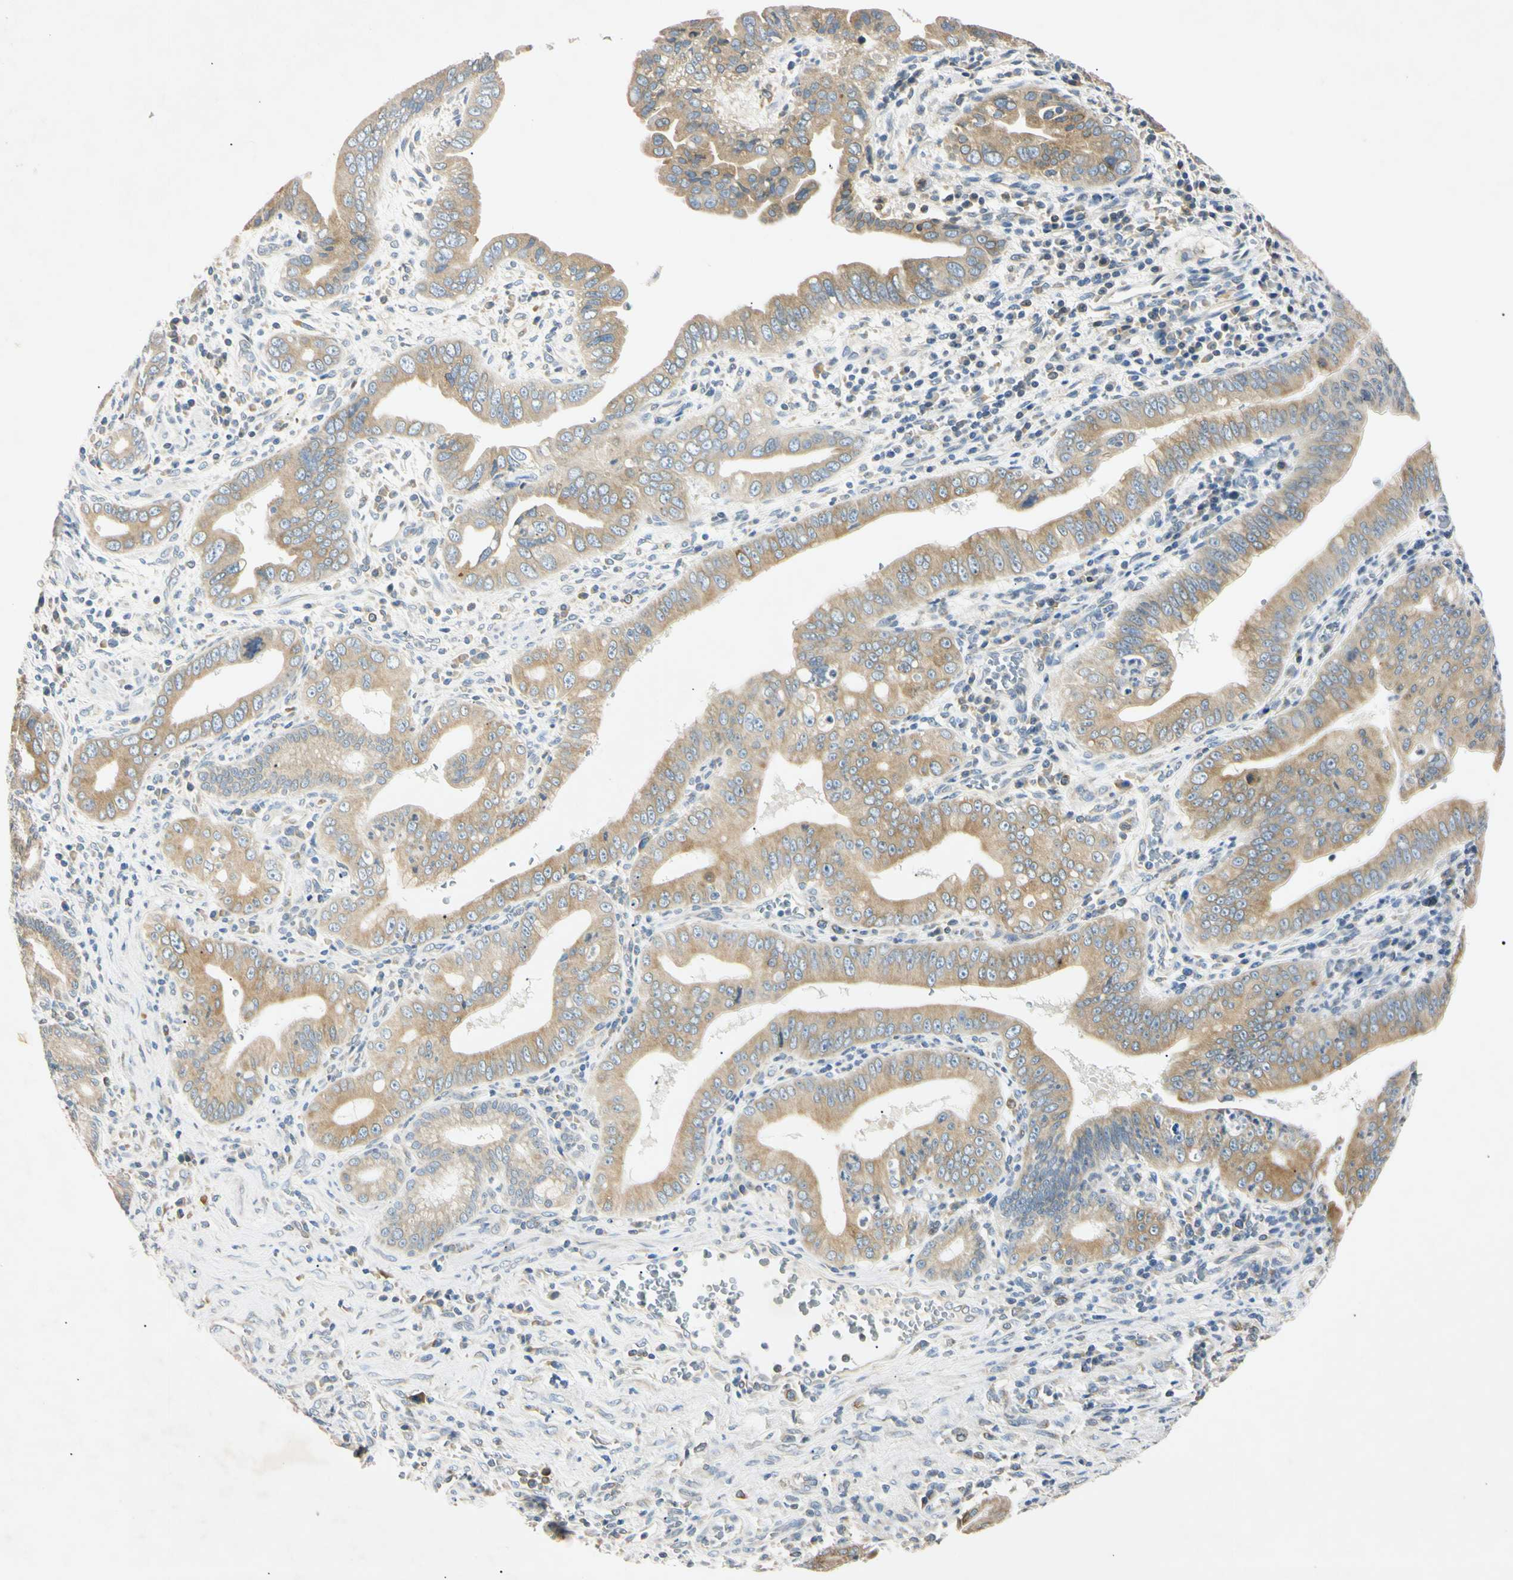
{"staining": {"intensity": "weak", "quantity": ">75%", "location": "cytoplasmic/membranous"}, "tissue": "pancreatic cancer", "cell_type": "Tumor cells", "image_type": "cancer", "snomed": [{"axis": "morphology", "description": "Normal tissue, NOS"}, {"axis": "topography", "description": "Lymph node"}], "caption": "Immunohistochemical staining of pancreatic cancer demonstrates low levels of weak cytoplasmic/membranous protein positivity in about >75% of tumor cells.", "gene": "DNAJB12", "patient": {"sex": "male", "age": 50}}